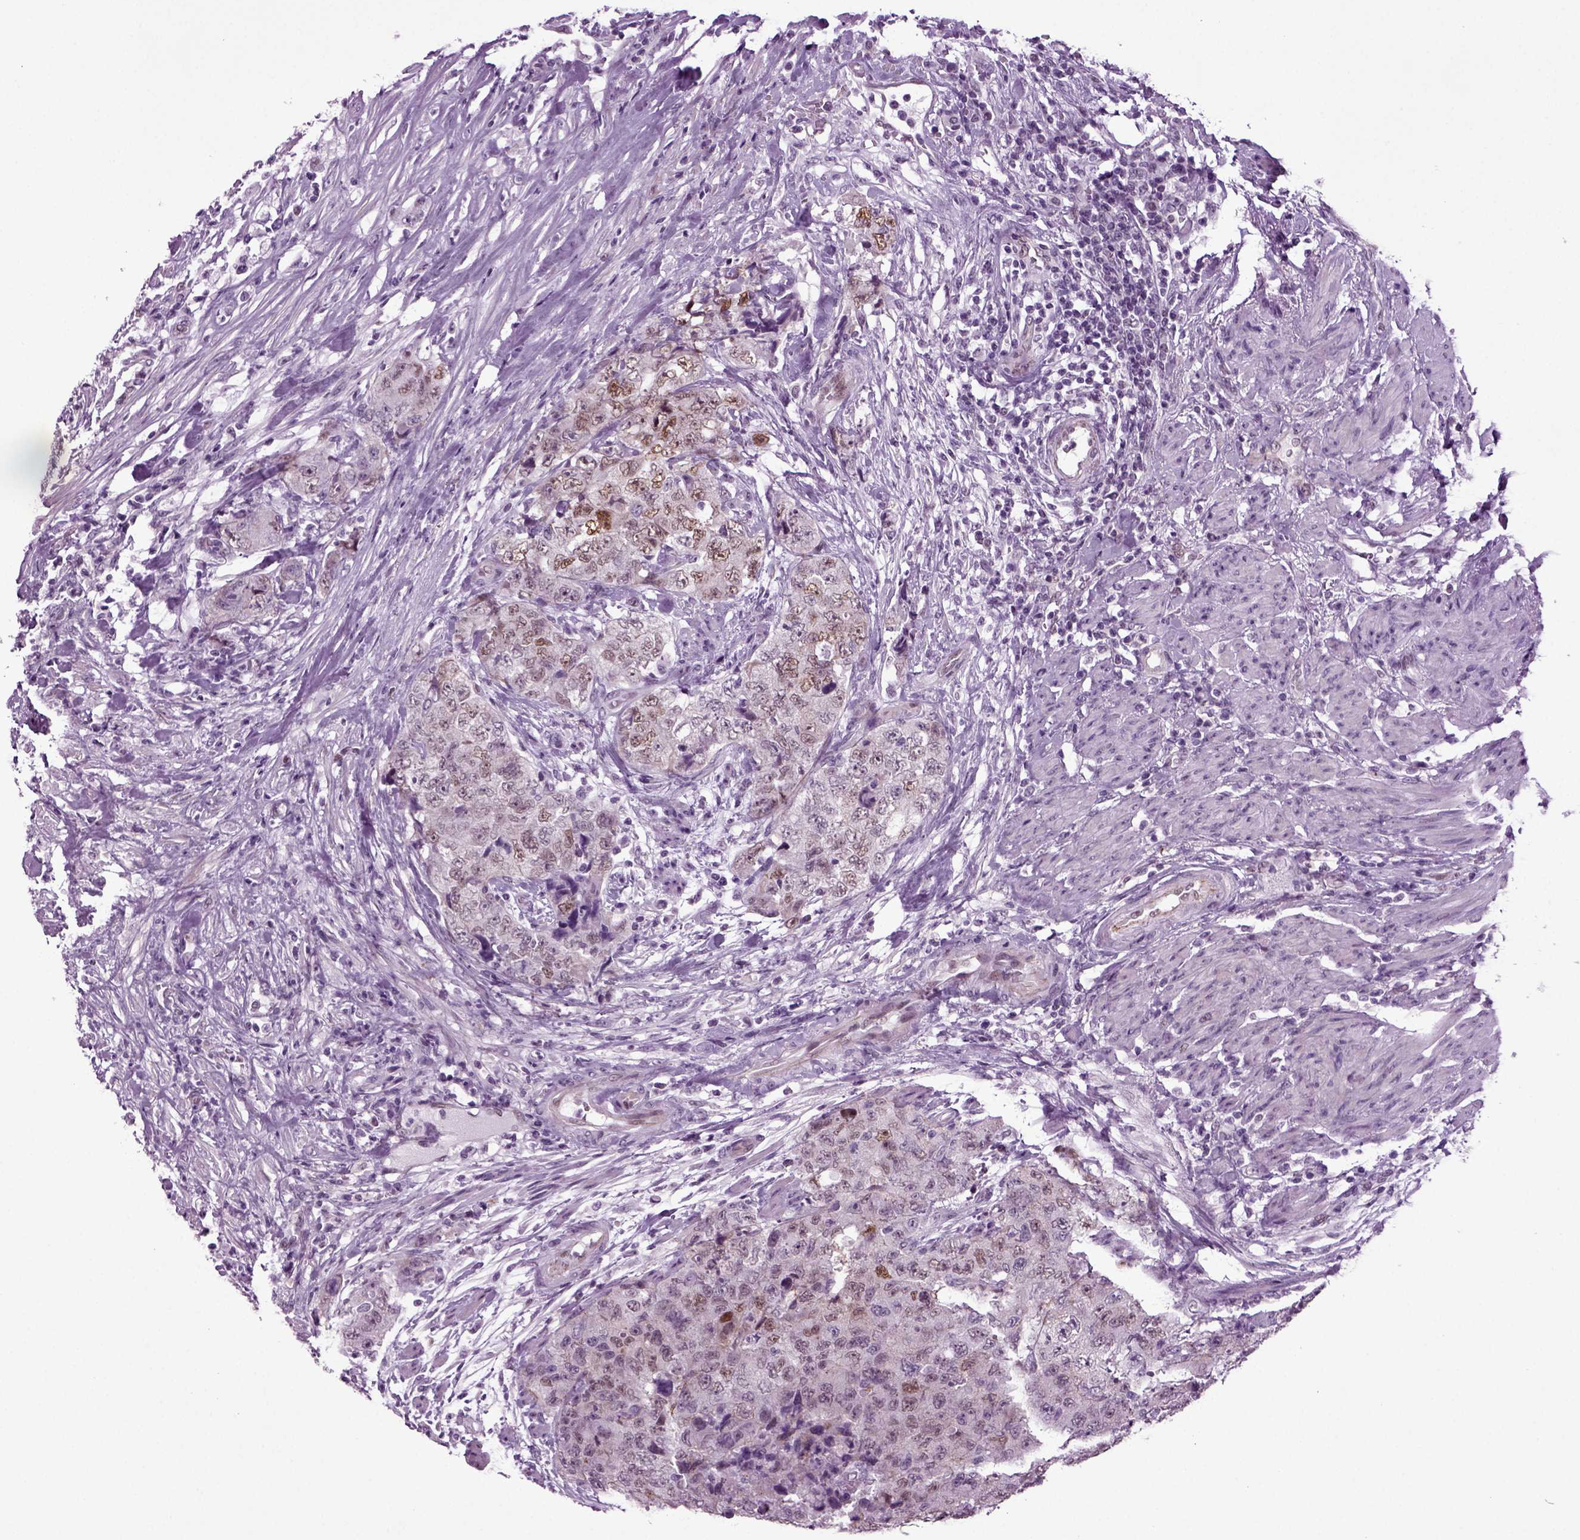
{"staining": {"intensity": "moderate", "quantity": "<25%", "location": "nuclear"}, "tissue": "urothelial cancer", "cell_type": "Tumor cells", "image_type": "cancer", "snomed": [{"axis": "morphology", "description": "Urothelial carcinoma, High grade"}, {"axis": "topography", "description": "Urinary bladder"}], "caption": "IHC (DAB) staining of human urothelial cancer displays moderate nuclear protein expression in about <25% of tumor cells.", "gene": "RFX3", "patient": {"sex": "female", "age": 78}}